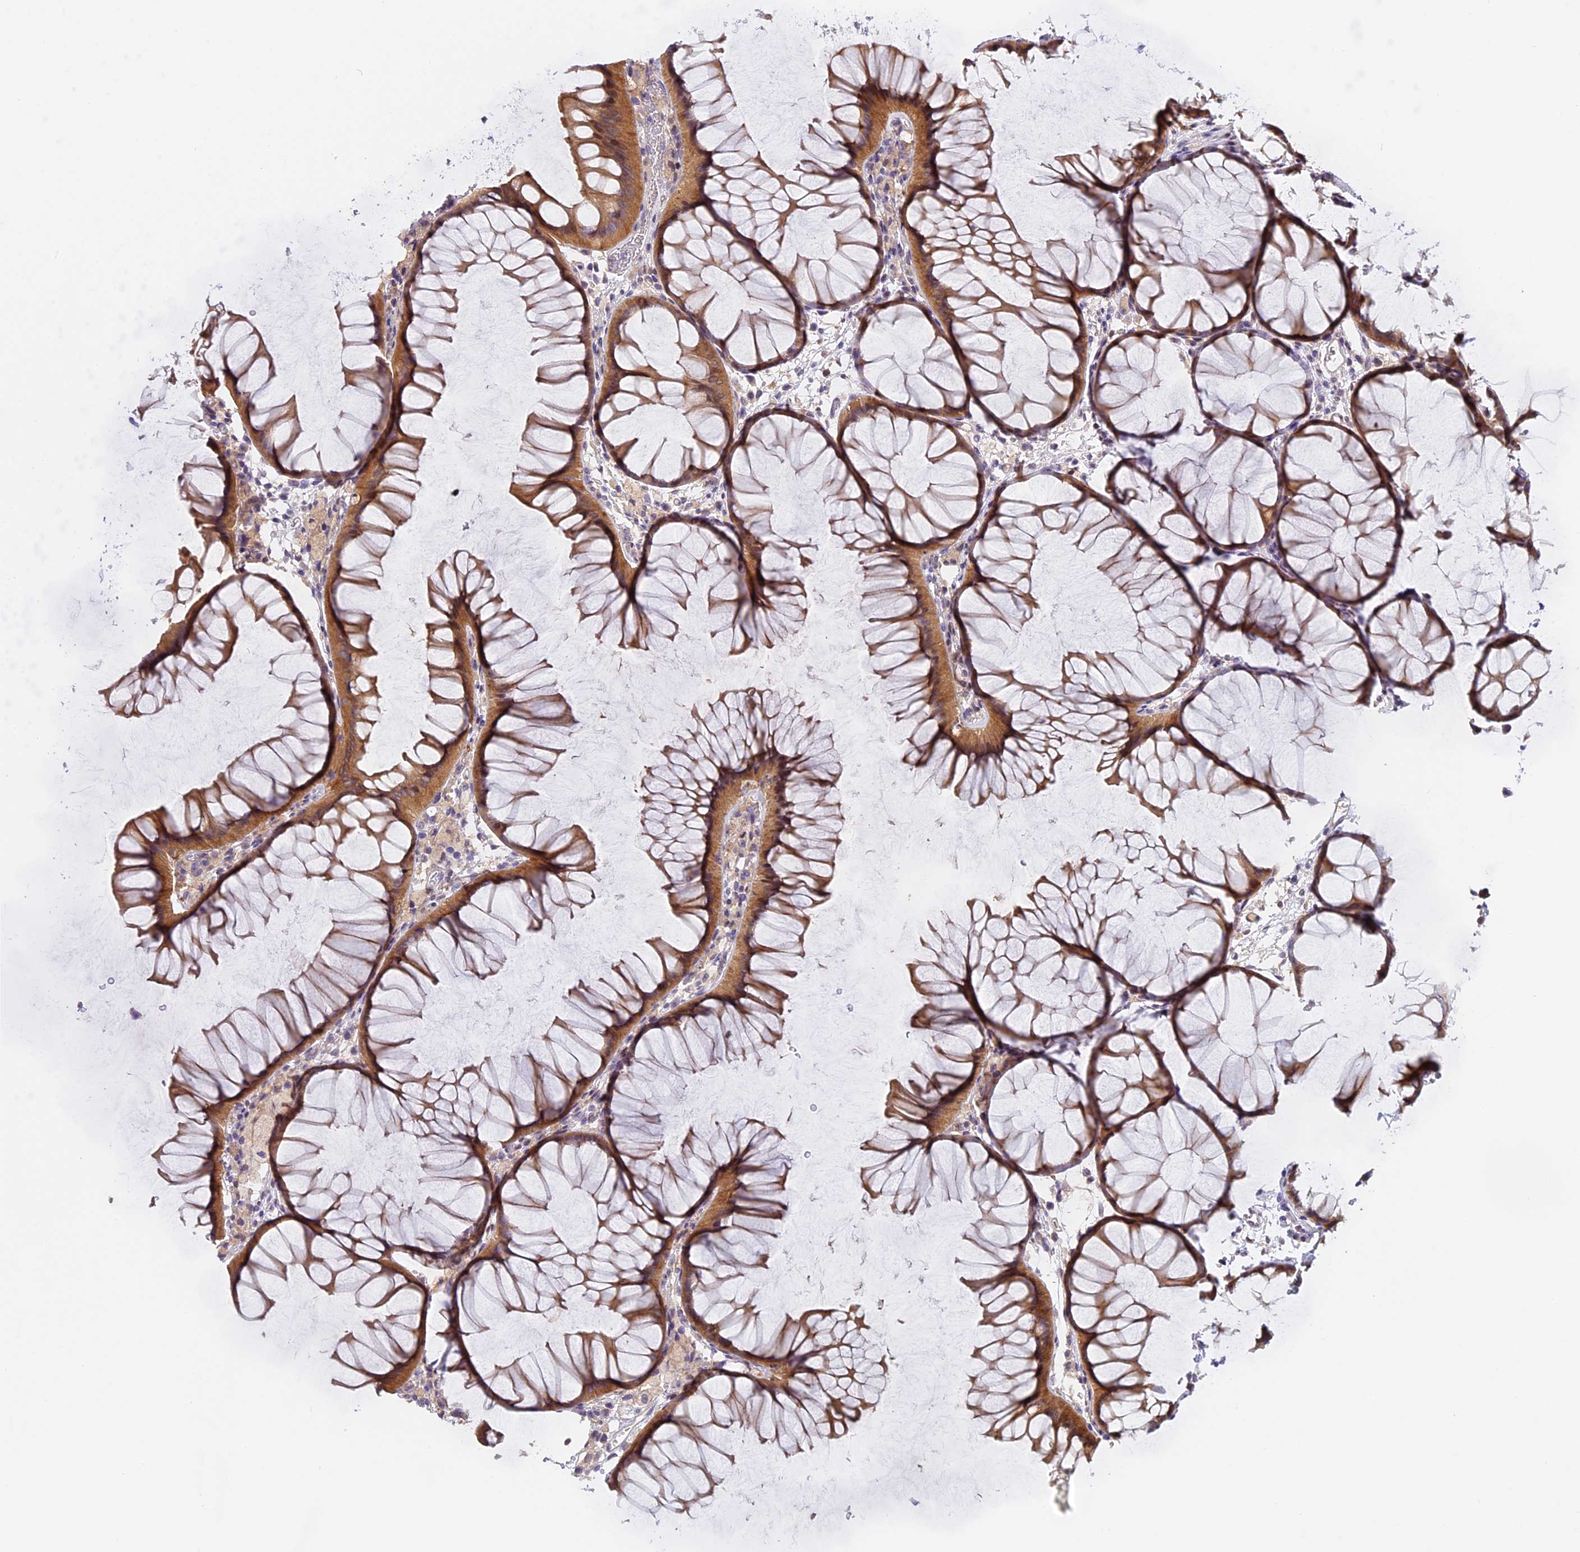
{"staining": {"intensity": "negative", "quantity": "none", "location": "none"}, "tissue": "colon", "cell_type": "Endothelial cells", "image_type": "normal", "snomed": [{"axis": "morphology", "description": "Normal tissue, NOS"}, {"axis": "topography", "description": "Colon"}], "caption": "The histopathology image reveals no staining of endothelial cells in normal colon.", "gene": "FAM98C", "patient": {"sex": "female", "age": 82}}